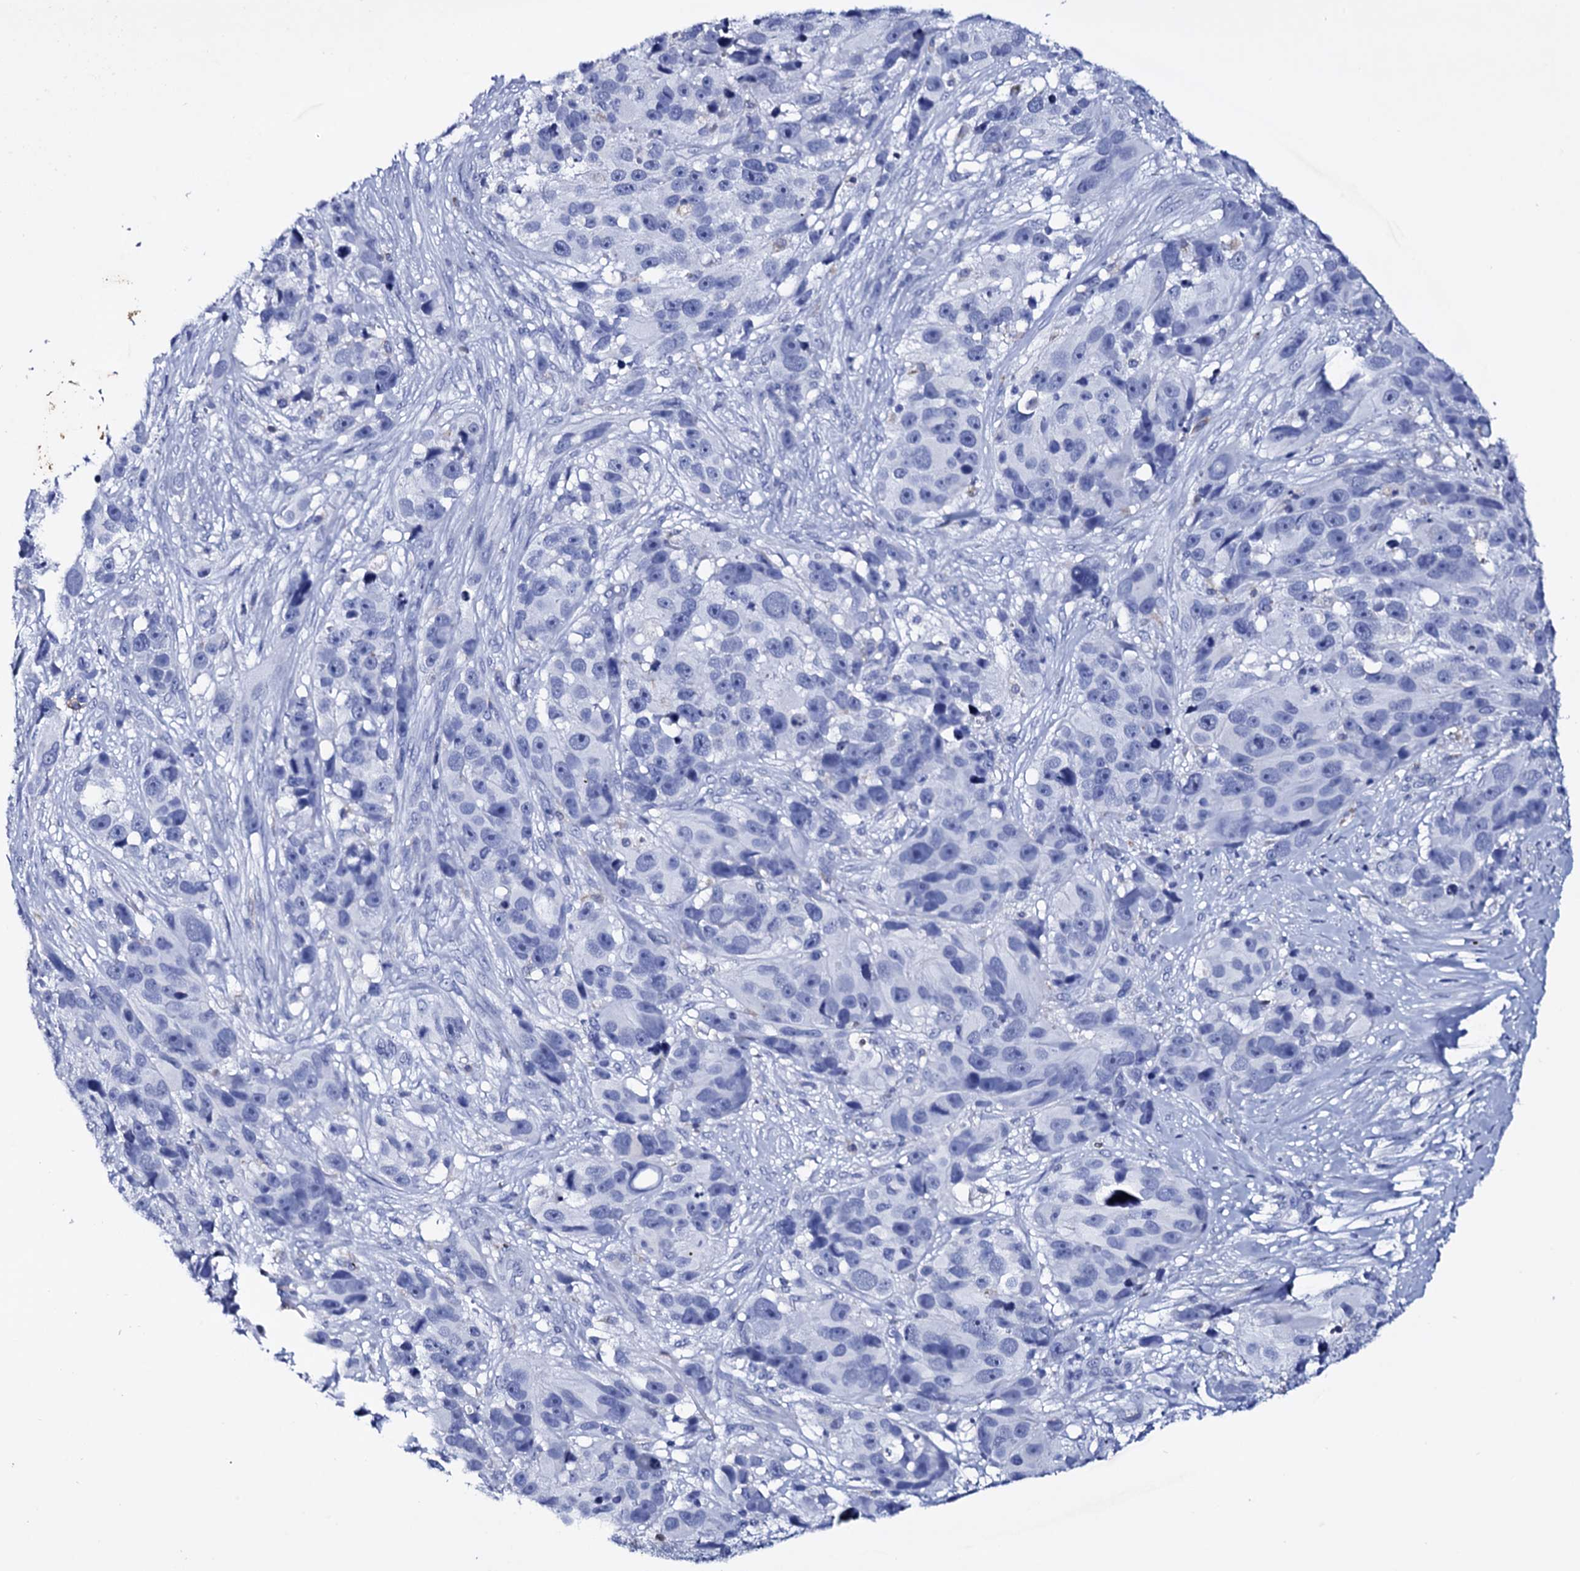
{"staining": {"intensity": "negative", "quantity": "none", "location": "none"}, "tissue": "melanoma", "cell_type": "Tumor cells", "image_type": "cancer", "snomed": [{"axis": "morphology", "description": "Malignant melanoma, NOS"}, {"axis": "topography", "description": "Skin"}], "caption": "High power microscopy photomicrograph of an IHC image of melanoma, revealing no significant positivity in tumor cells.", "gene": "ITPRID2", "patient": {"sex": "male", "age": 84}}